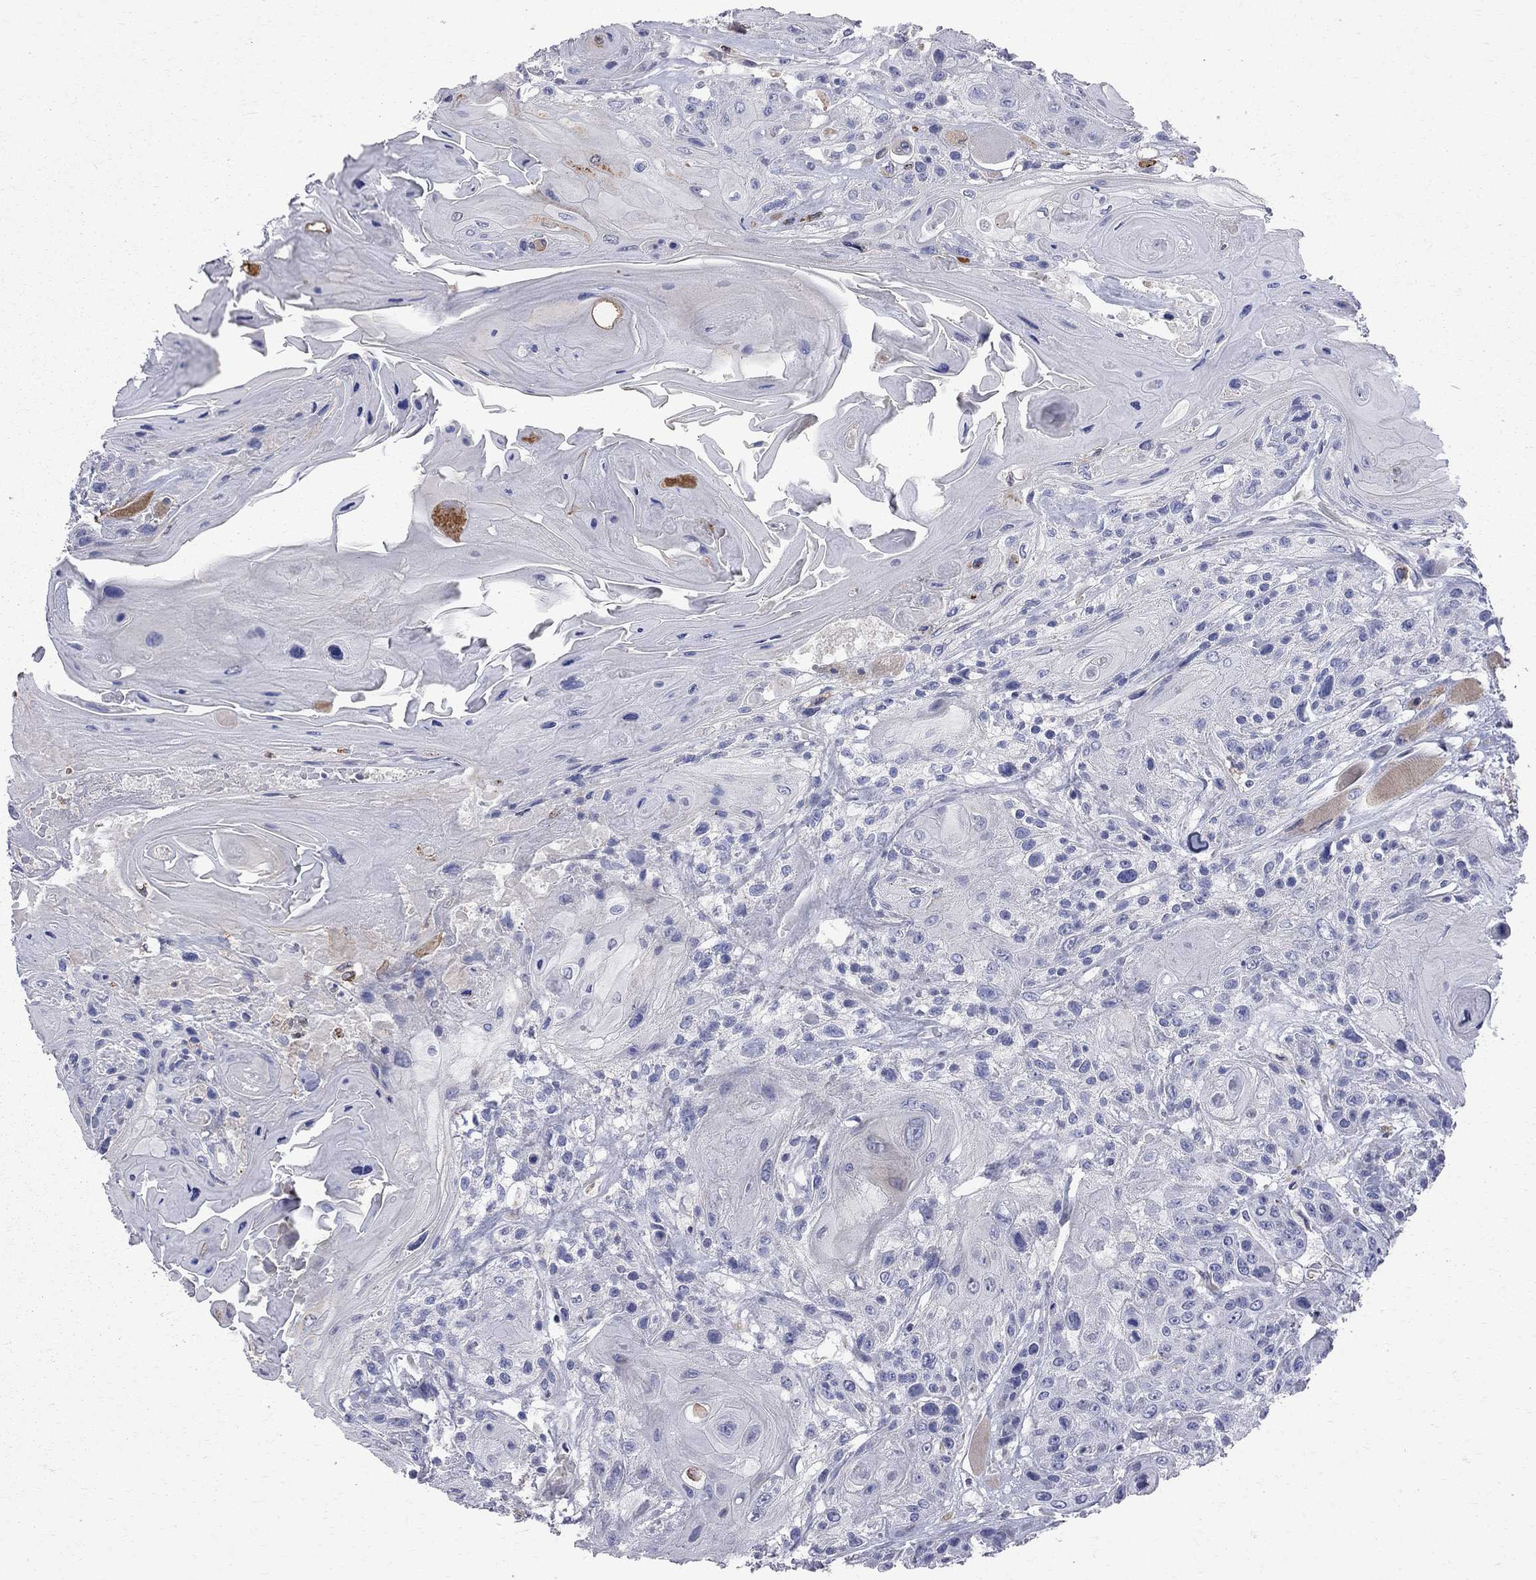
{"staining": {"intensity": "negative", "quantity": "none", "location": "none"}, "tissue": "head and neck cancer", "cell_type": "Tumor cells", "image_type": "cancer", "snomed": [{"axis": "morphology", "description": "Squamous cell carcinoma, NOS"}, {"axis": "topography", "description": "Head-Neck"}], "caption": "There is no significant positivity in tumor cells of head and neck squamous cell carcinoma.", "gene": "ACSL1", "patient": {"sex": "female", "age": 59}}